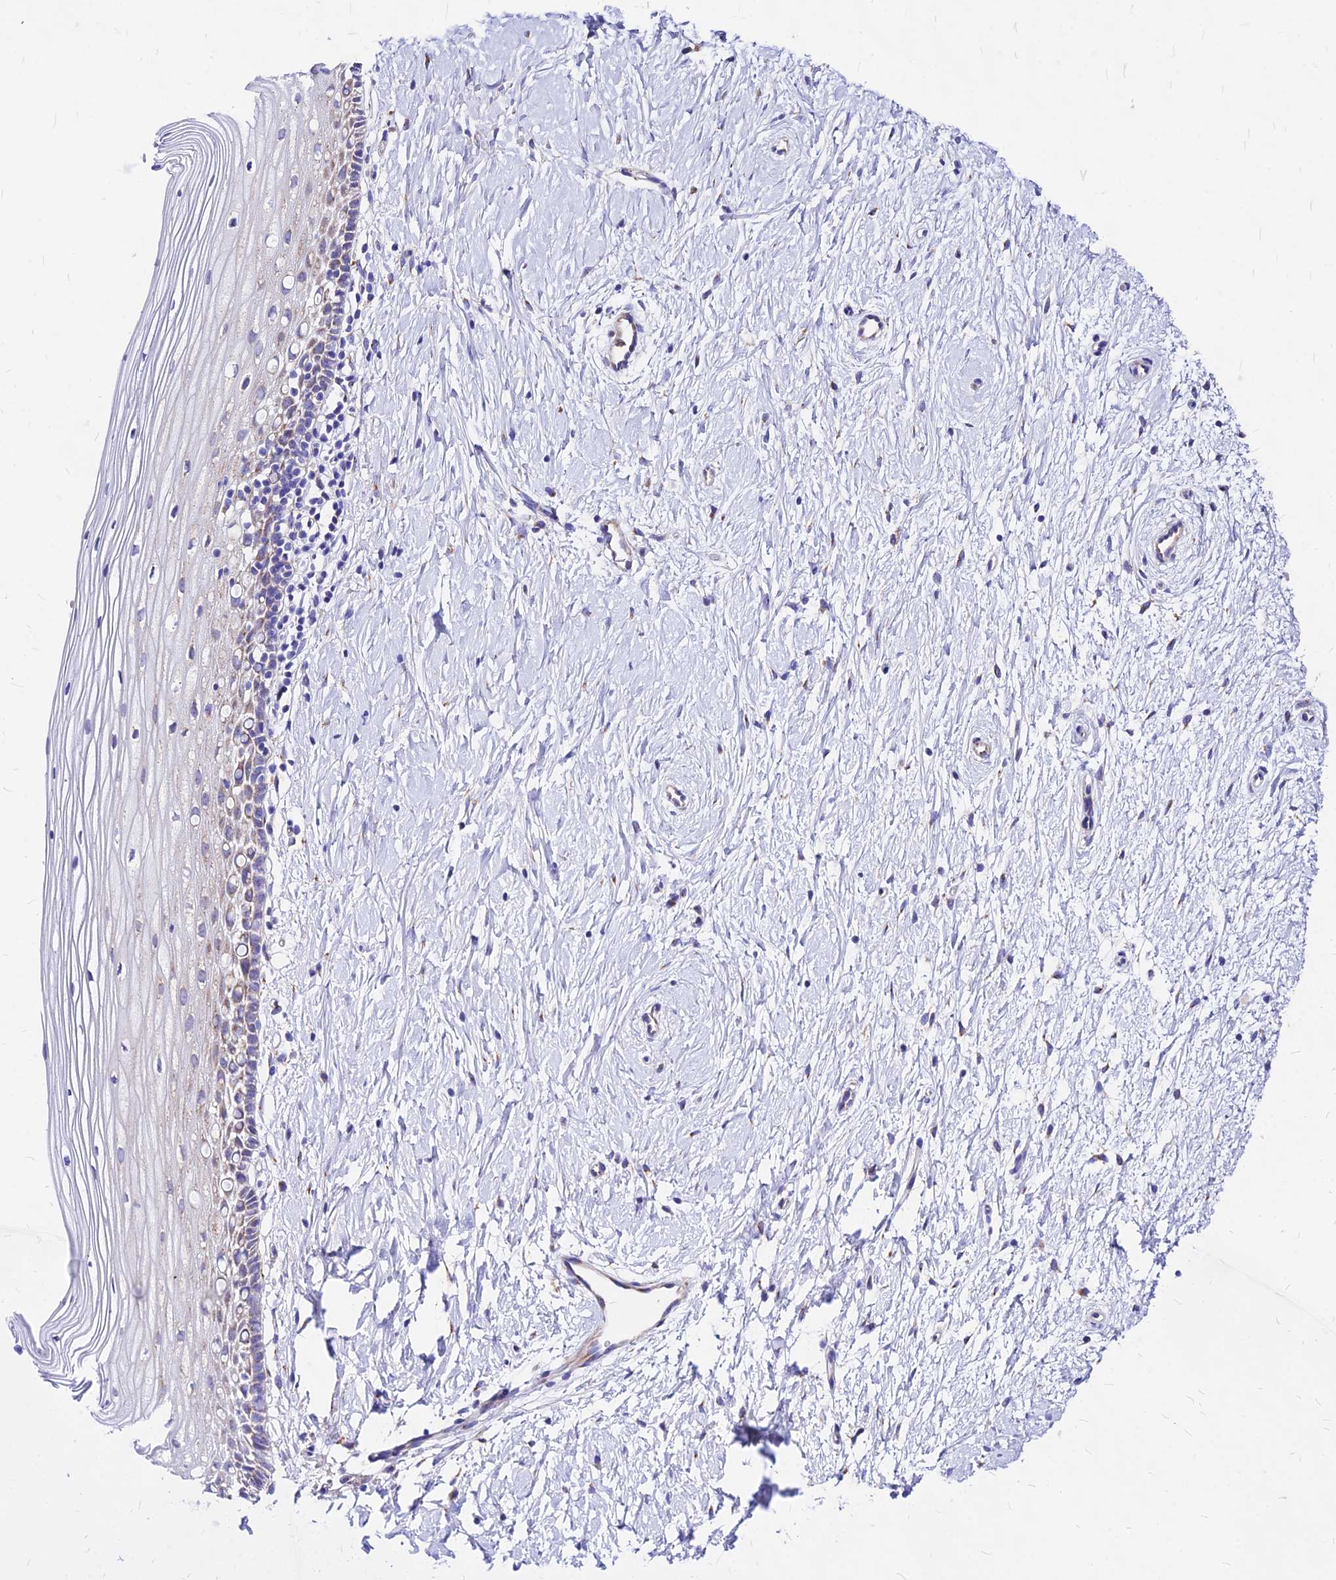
{"staining": {"intensity": "moderate", "quantity": "25%-75%", "location": "cytoplasmic/membranous"}, "tissue": "cervix", "cell_type": "Squamous epithelial cells", "image_type": "normal", "snomed": [{"axis": "morphology", "description": "Normal tissue, NOS"}, {"axis": "topography", "description": "Cervix"}], "caption": "A brown stain shows moderate cytoplasmic/membranous staining of a protein in squamous epithelial cells of normal human cervix. The protein is shown in brown color, while the nuclei are stained blue.", "gene": "MRPL3", "patient": {"sex": "female", "age": 39}}